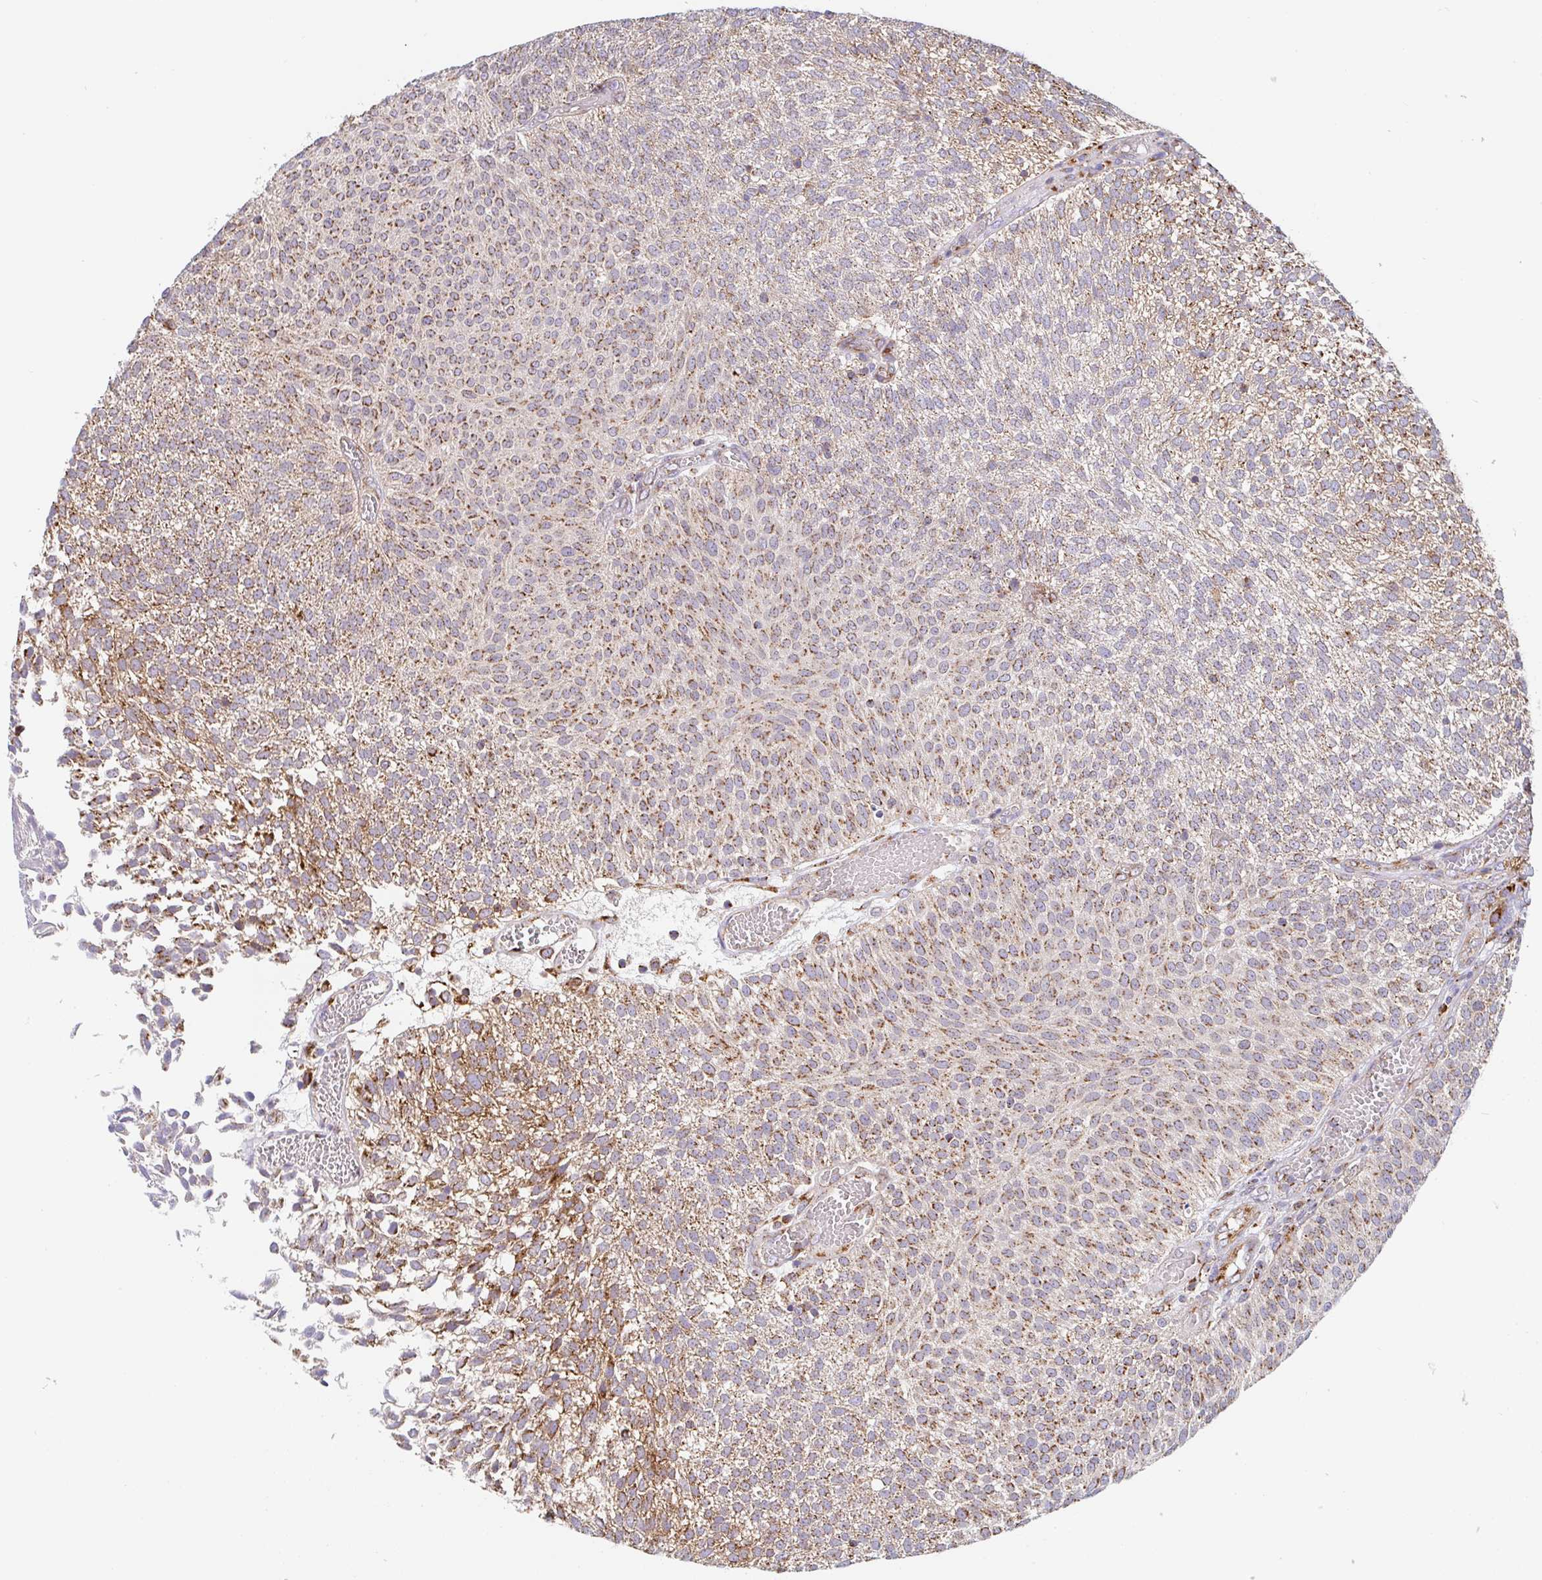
{"staining": {"intensity": "moderate", "quantity": ">75%", "location": "cytoplasmic/membranous"}, "tissue": "urothelial cancer", "cell_type": "Tumor cells", "image_type": "cancer", "snomed": [{"axis": "morphology", "description": "Urothelial carcinoma, Low grade"}, {"axis": "topography", "description": "Urinary bladder"}], "caption": "The image demonstrates immunohistochemical staining of low-grade urothelial carcinoma. There is moderate cytoplasmic/membranous expression is identified in about >75% of tumor cells.", "gene": "PROSER3", "patient": {"sex": "female", "age": 79}}